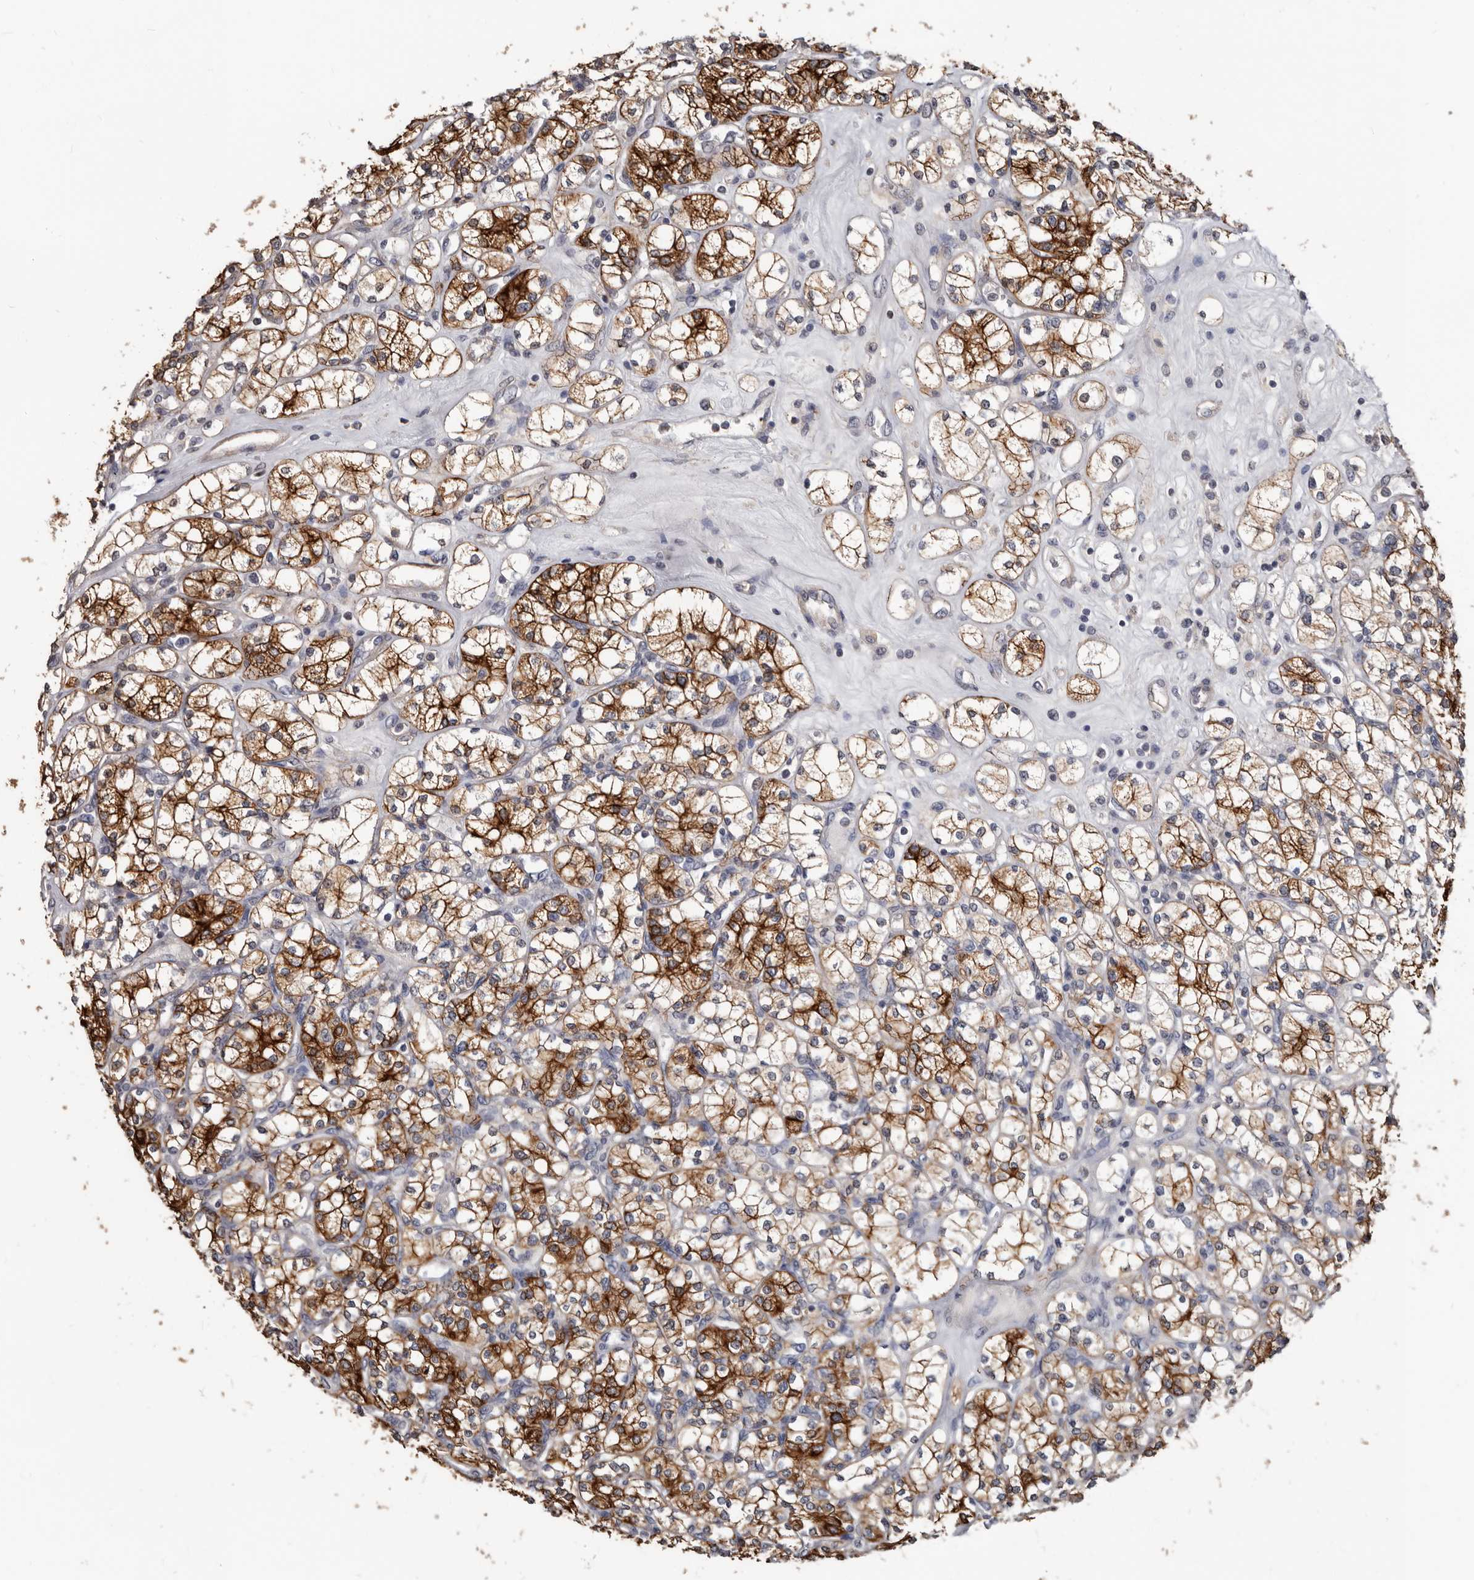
{"staining": {"intensity": "strong", "quantity": ">75%", "location": "cytoplasmic/membranous"}, "tissue": "renal cancer", "cell_type": "Tumor cells", "image_type": "cancer", "snomed": [{"axis": "morphology", "description": "Adenocarcinoma, NOS"}, {"axis": "topography", "description": "Kidney"}], "caption": "IHC (DAB) staining of adenocarcinoma (renal) reveals strong cytoplasmic/membranous protein staining in about >75% of tumor cells.", "gene": "MRPL18", "patient": {"sex": "male", "age": 77}}